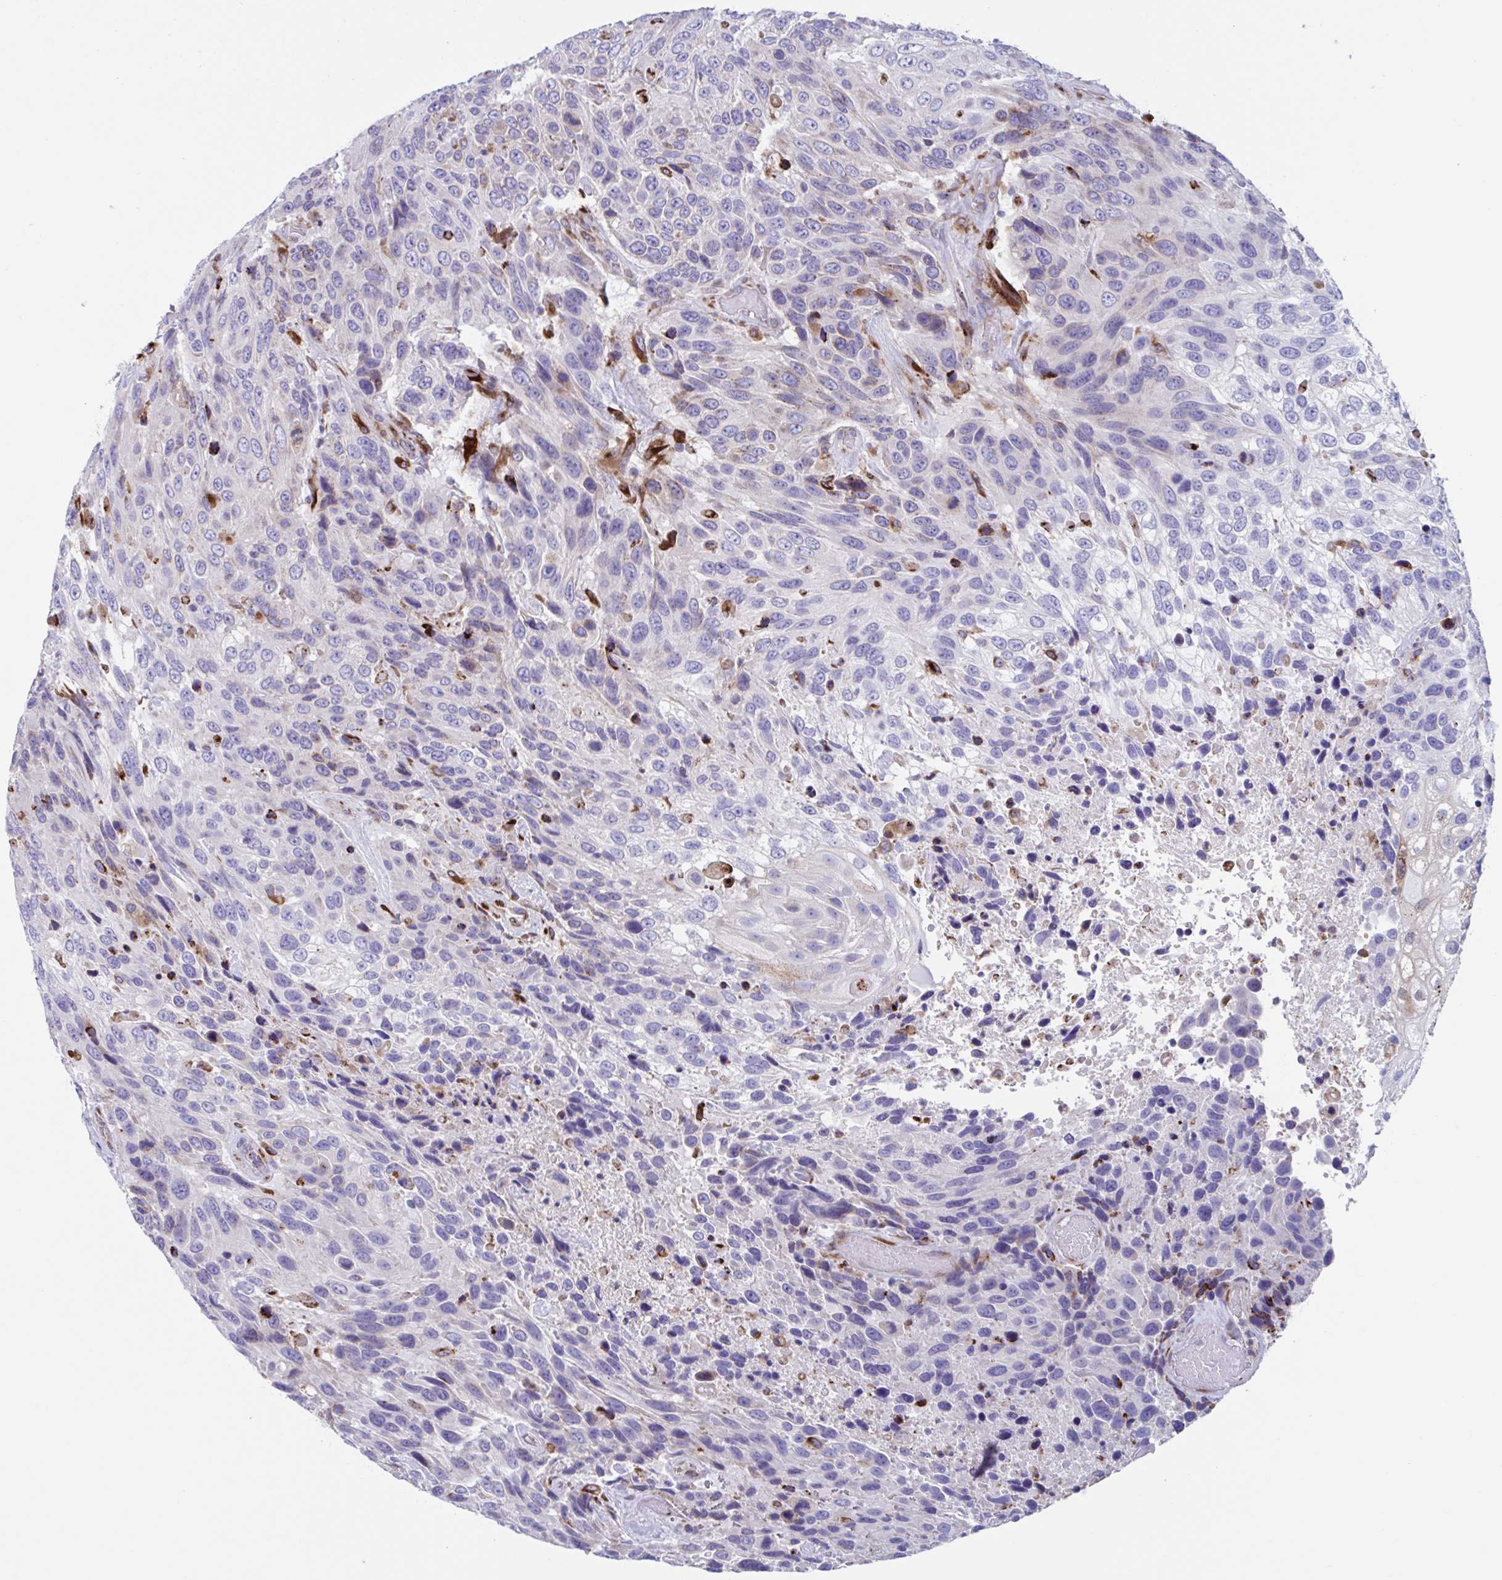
{"staining": {"intensity": "negative", "quantity": "none", "location": "none"}, "tissue": "urothelial cancer", "cell_type": "Tumor cells", "image_type": "cancer", "snomed": [{"axis": "morphology", "description": "Urothelial carcinoma, High grade"}, {"axis": "topography", "description": "Urinary bladder"}], "caption": "Immunohistochemistry (IHC) of urothelial carcinoma (high-grade) exhibits no positivity in tumor cells.", "gene": "RFK", "patient": {"sex": "female", "age": 70}}